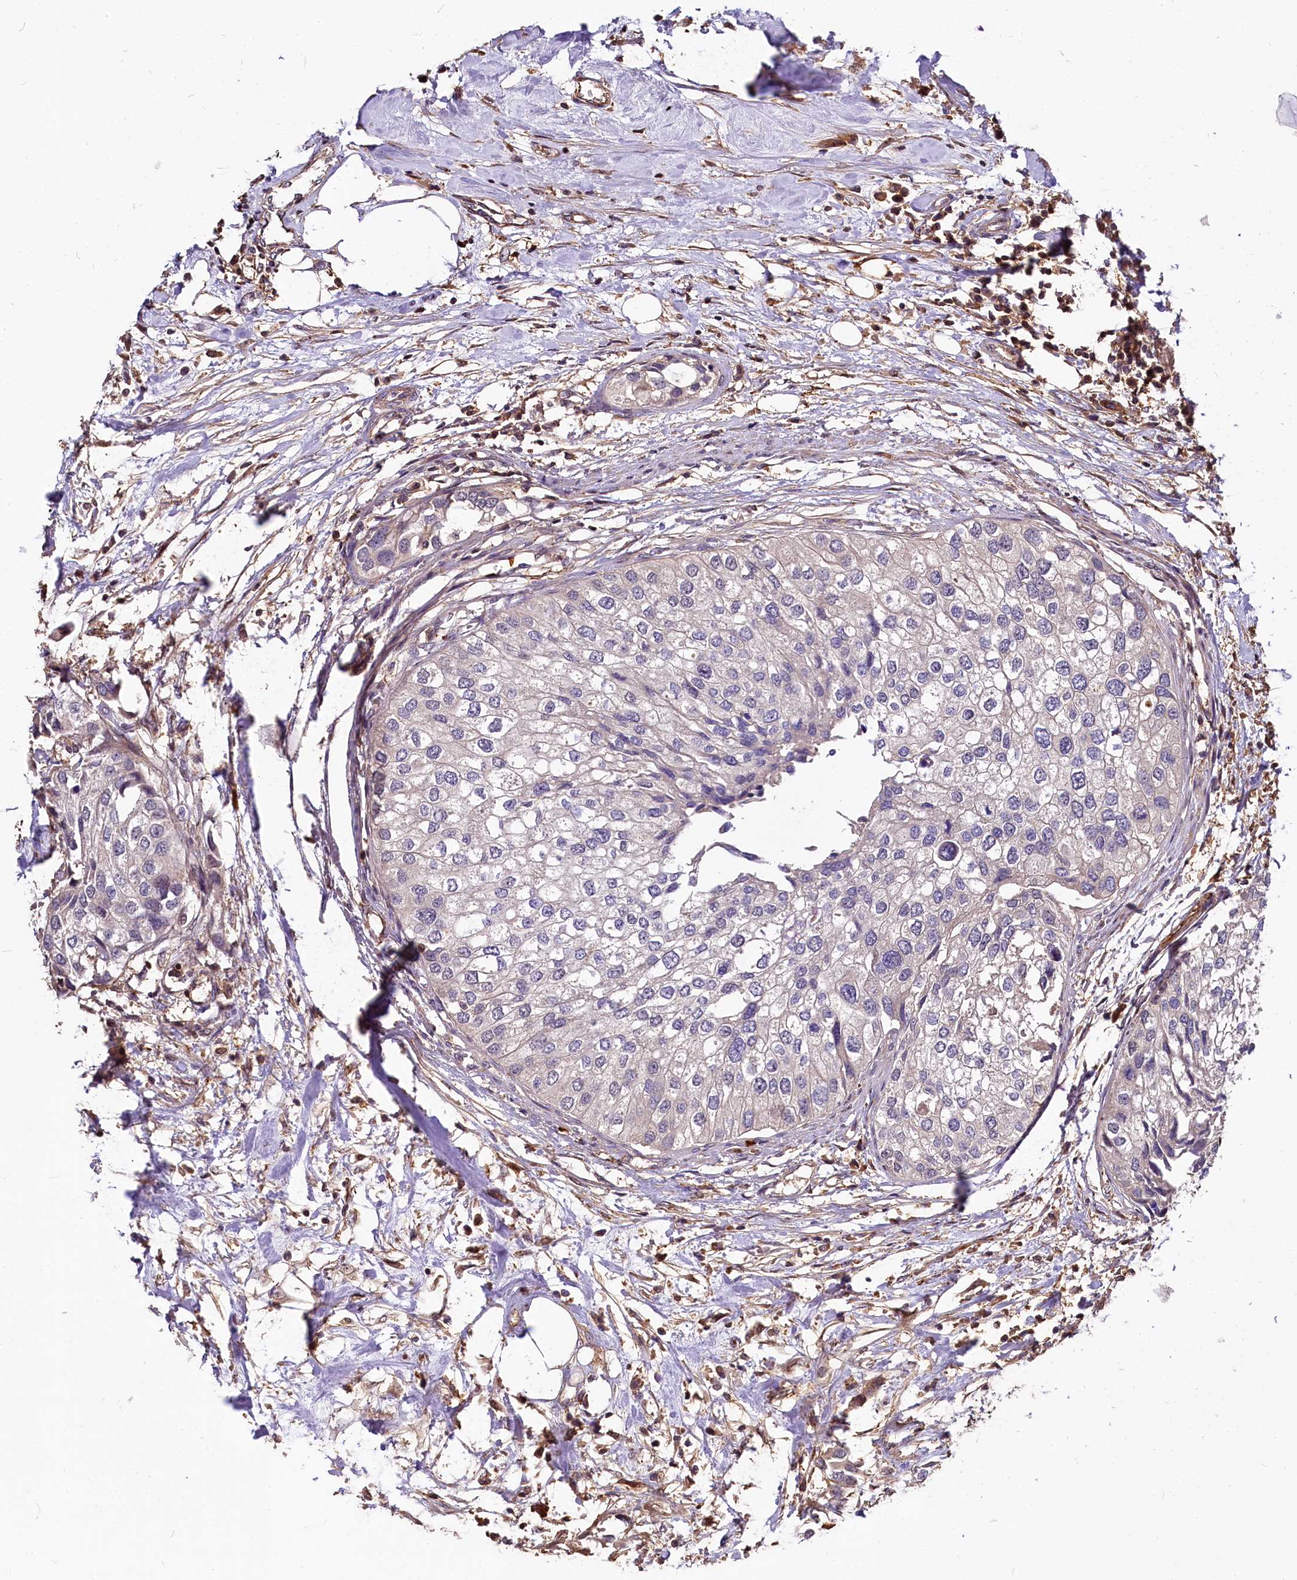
{"staining": {"intensity": "negative", "quantity": "none", "location": "none"}, "tissue": "urothelial cancer", "cell_type": "Tumor cells", "image_type": "cancer", "snomed": [{"axis": "morphology", "description": "Urothelial carcinoma, High grade"}, {"axis": "topography", "description": "Urinary bladder"}], "caption": "The histopathology image demonstrates no staining of tumor cells in urothelial cancer.", "gene": "ATG101", "patient": {"sex": "male", "age": 64}}